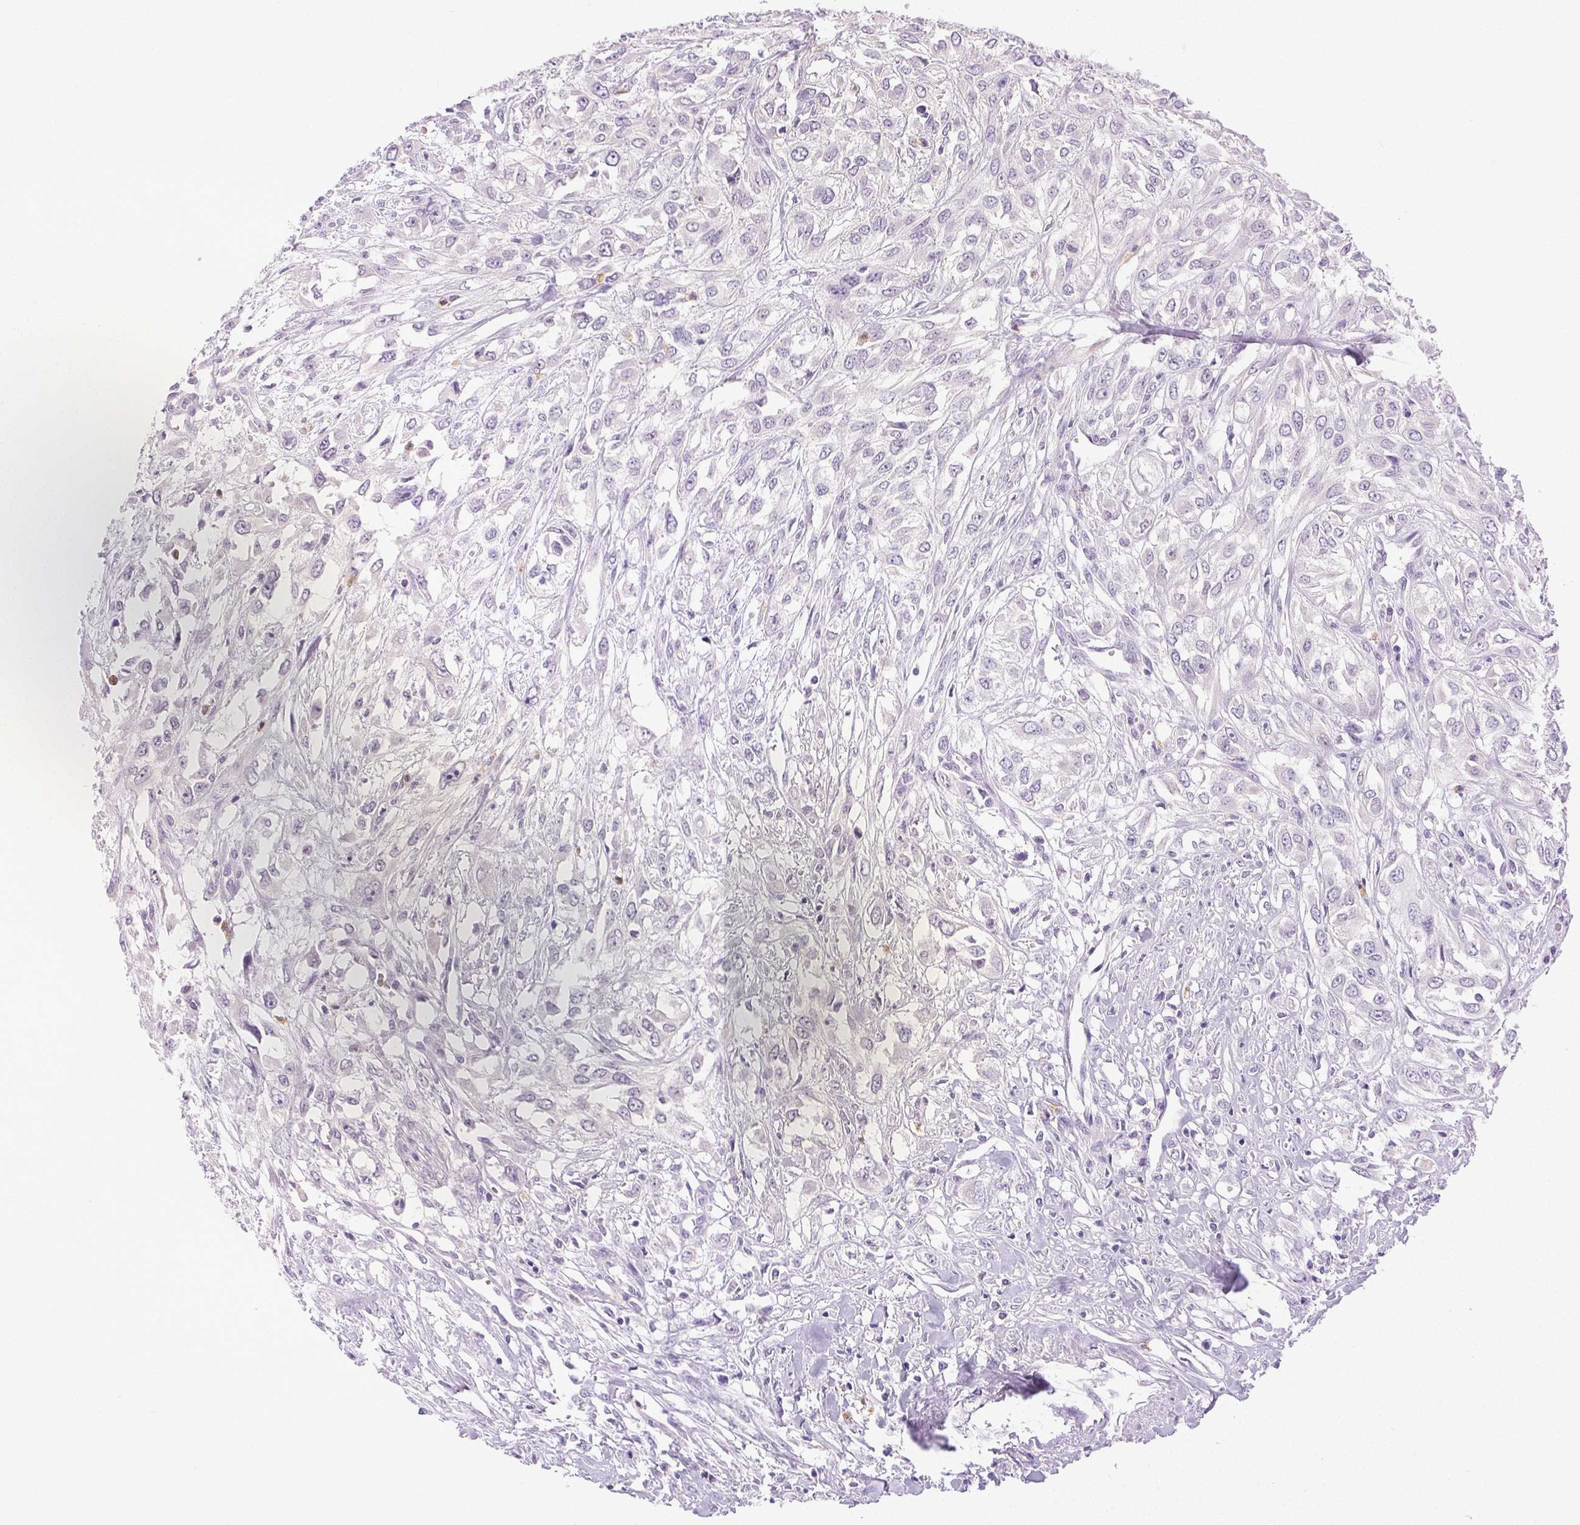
{"staining": {"intensity": "negative", "quantity": "none", "location": "none"}, "tissue": "urothelial cancer", "cell_type": "Tumor cells", "image_type": "cancer", "snomed": [{"axis": "morphology", "description": "Urothelial carcinoma, High grade"}, {"axis": "topography", "description": "Urinary bladder"}], "caption": "There is no significant expression in tumor cells of high-grade urothelial carcinoma. (DAB IHC visualized using brightfield microscopy, high magnification).", "gene": "EMX2", "patient": {"sex": "male", "age": 67}}